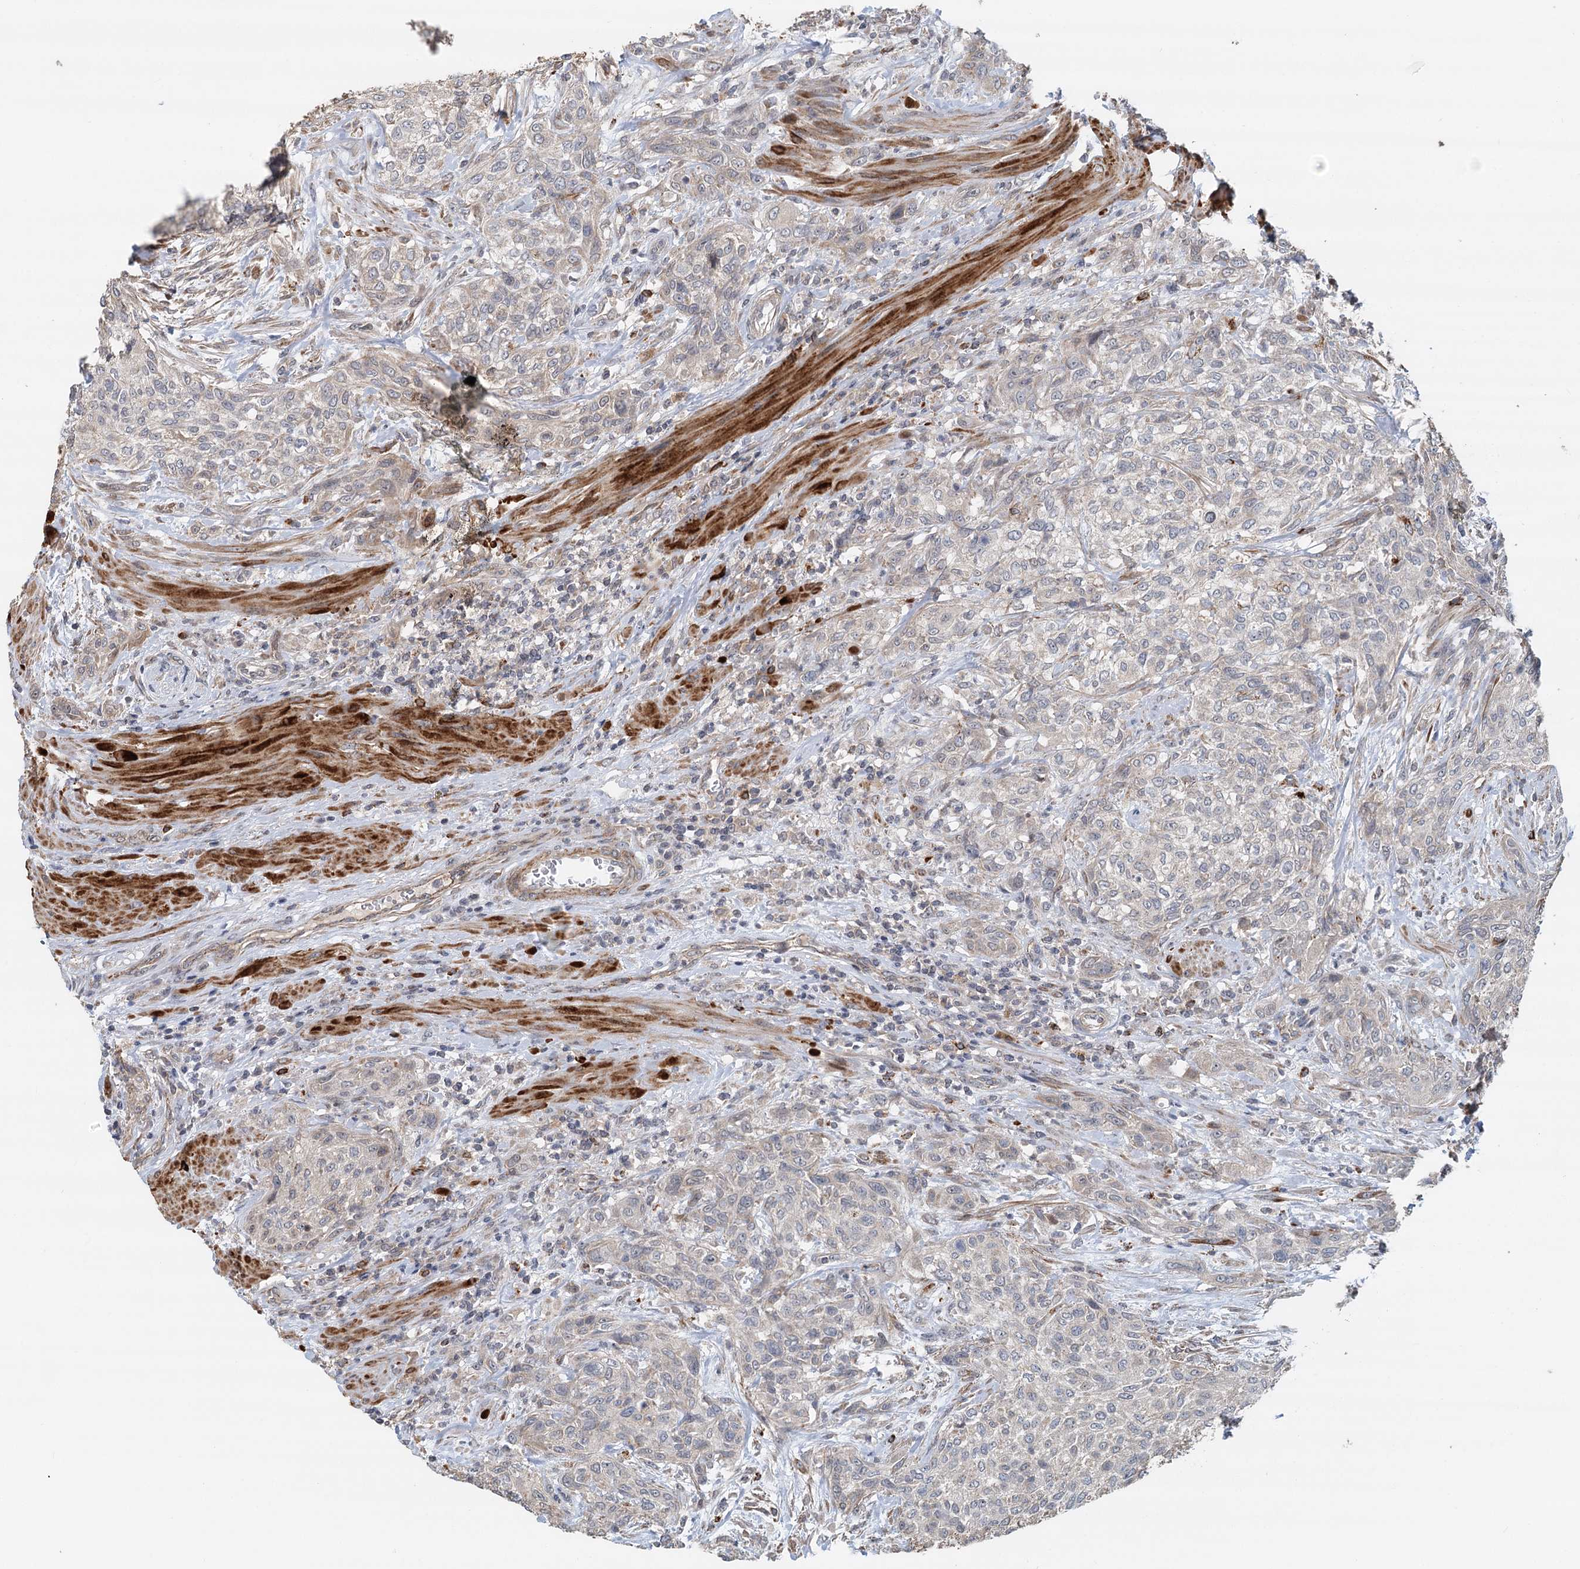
{"staining": {"intensity": "negative", "quantity": "none", "location": "none"}, "tissue": "urothelial cancer", "cell_type": "Tumor cells", "image_type": "cancer", "snomed": [{"axis": "morphology", "description": "Normal tissue, NOS"}, {"axis": "morphology", "description": "Urothelial carcinoma, NOS"}, {"axis": "topography", "description": "Urinary bladder"}, {"axis": "topography", "description": "Peripheral nerve tissue"}], "caption": "IHC of urothelial cancer shows no staining in tumor cells.", "gene": "RNF111", "patient": {"sex": "male", "age": 35}}